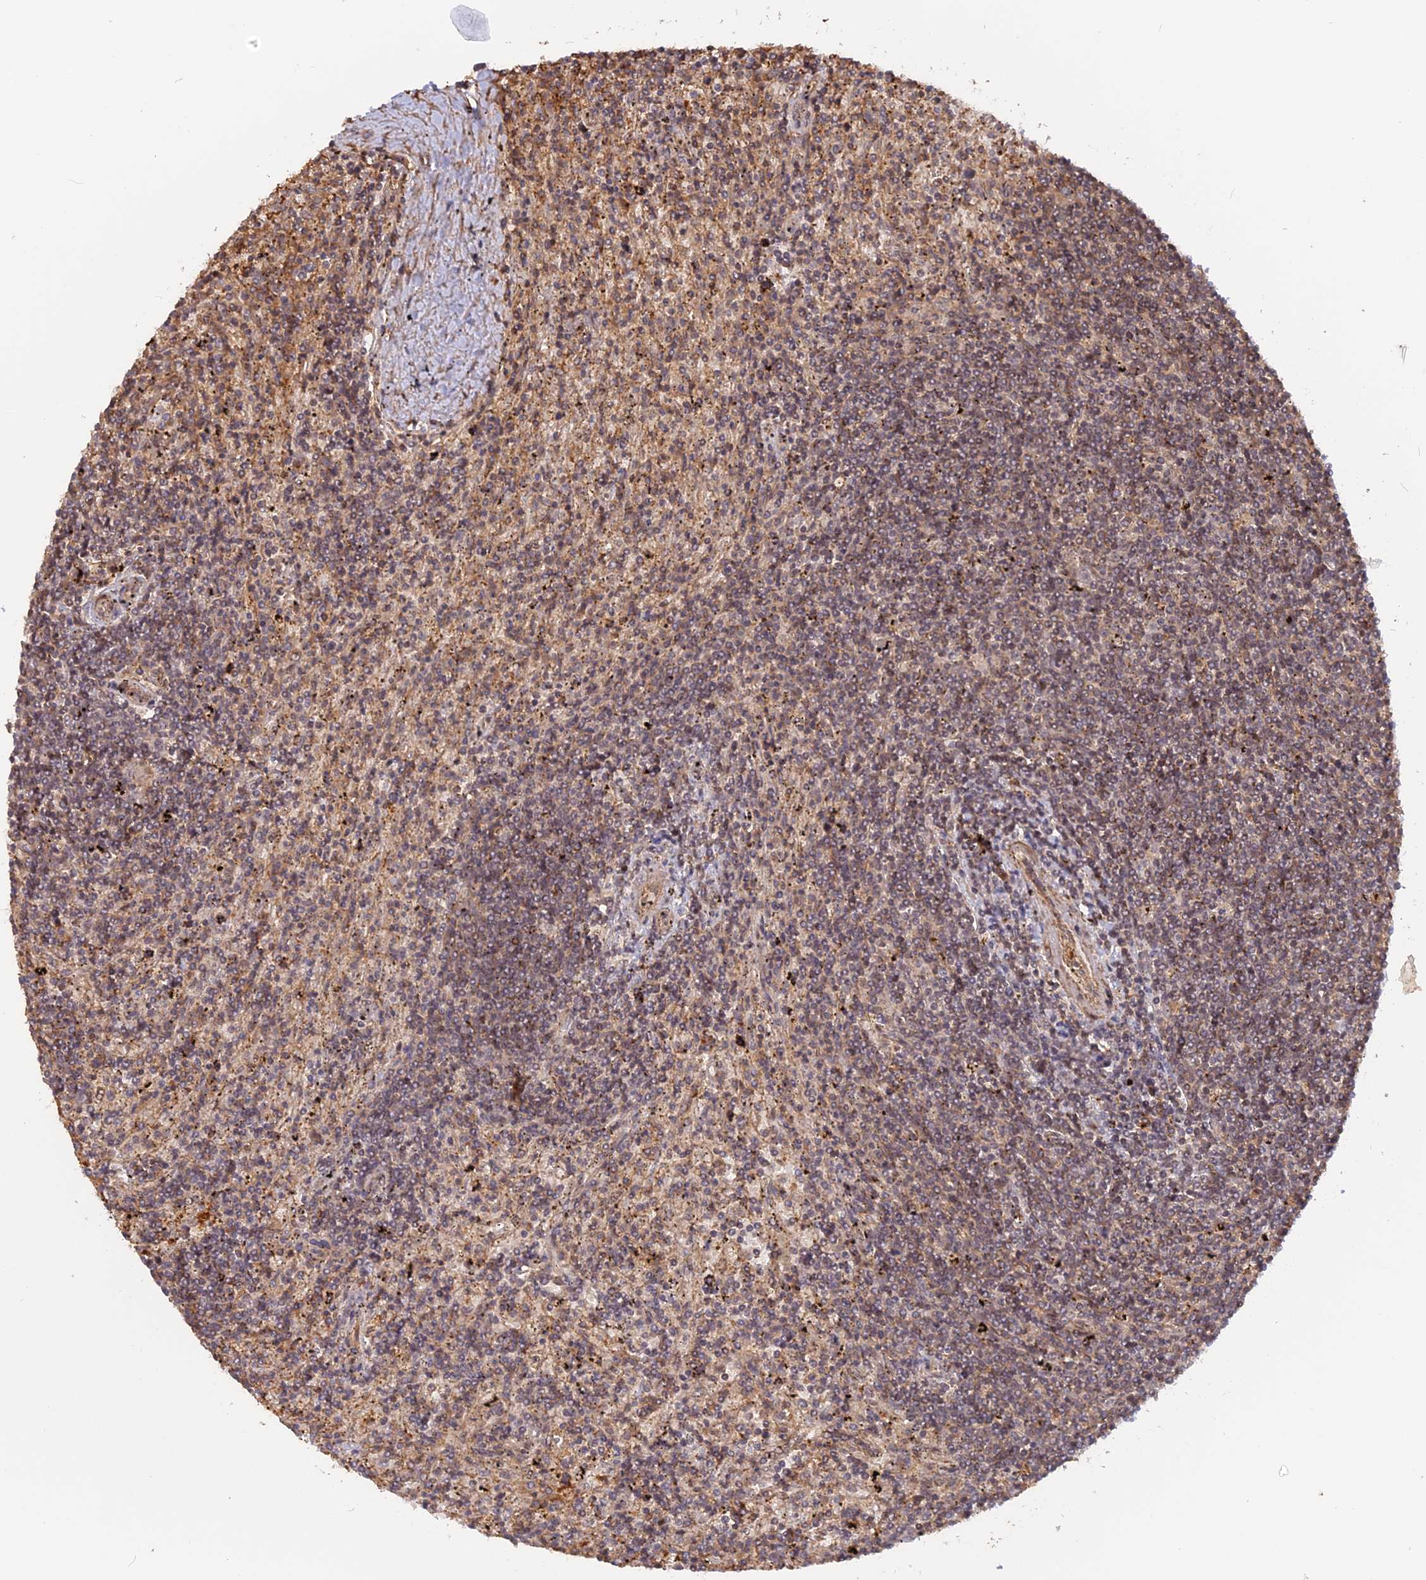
{"staining": {"intensity": "weak", "quantity": "25%-75%", "location": "cytoplasmic/membranous"}, "tissue": "lymphoma", "cell_type": "Tumor cells", "image_type": "cancer", "snomed": [{"axis": "morphology", "description": "Malignant lymphoma, non-Hodgkin's type, Low grade"}, {"axis": "topography", "description": "Spleen"}], "caption": "Immunohistochemistry histopathology image of lymphoma stained for a protein (brown), which shows low levels of weak cytoplasmic/membranous staining in about 25%-75% of tumor cells.", "gene": "CCDC174", "patient": {"sex": "male", "age": 76}}